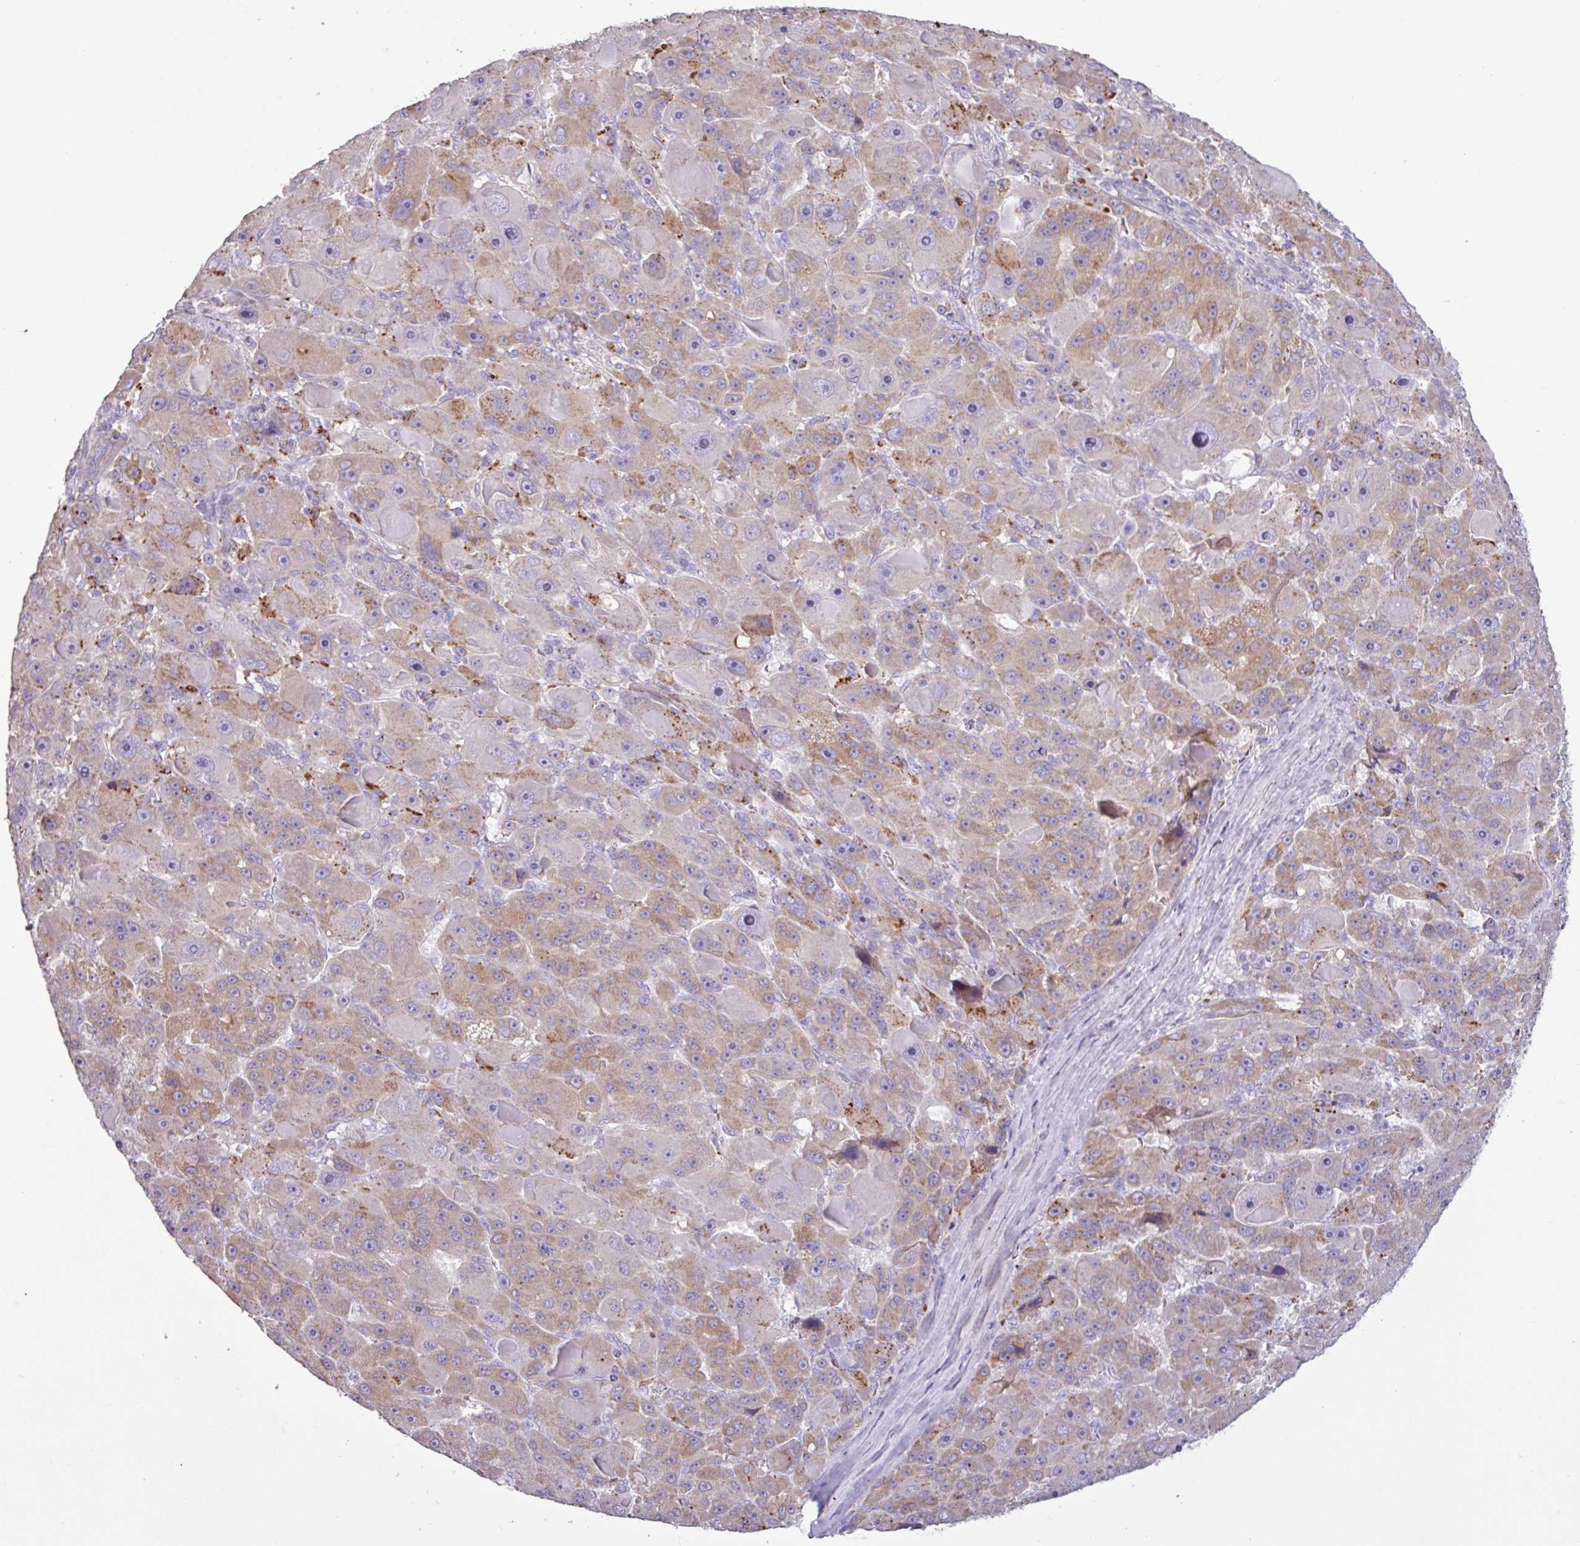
{"staining": {"intensity": "moderate", "quantity": ">75%", "location": "cytoplasmic/membranous"}, "tissue": "liver cancer", "cell_type": "Tumor cells", "image_type": "cancer", "snomed": [{"axis": "morphology", "description": "Carcinoma, Hepatocellular, NOS"}, {"axis": "topography", "description": "Liver"}], "caption": "This image reveals immunohistochemistry staining of hepatocellular carcinoma (liver), with medium moderate cytoplasmic/membranous expression in approximately >75% of tumor cells.", "gene": "C4B", "patient": {"sex": "male", "age": 76}}